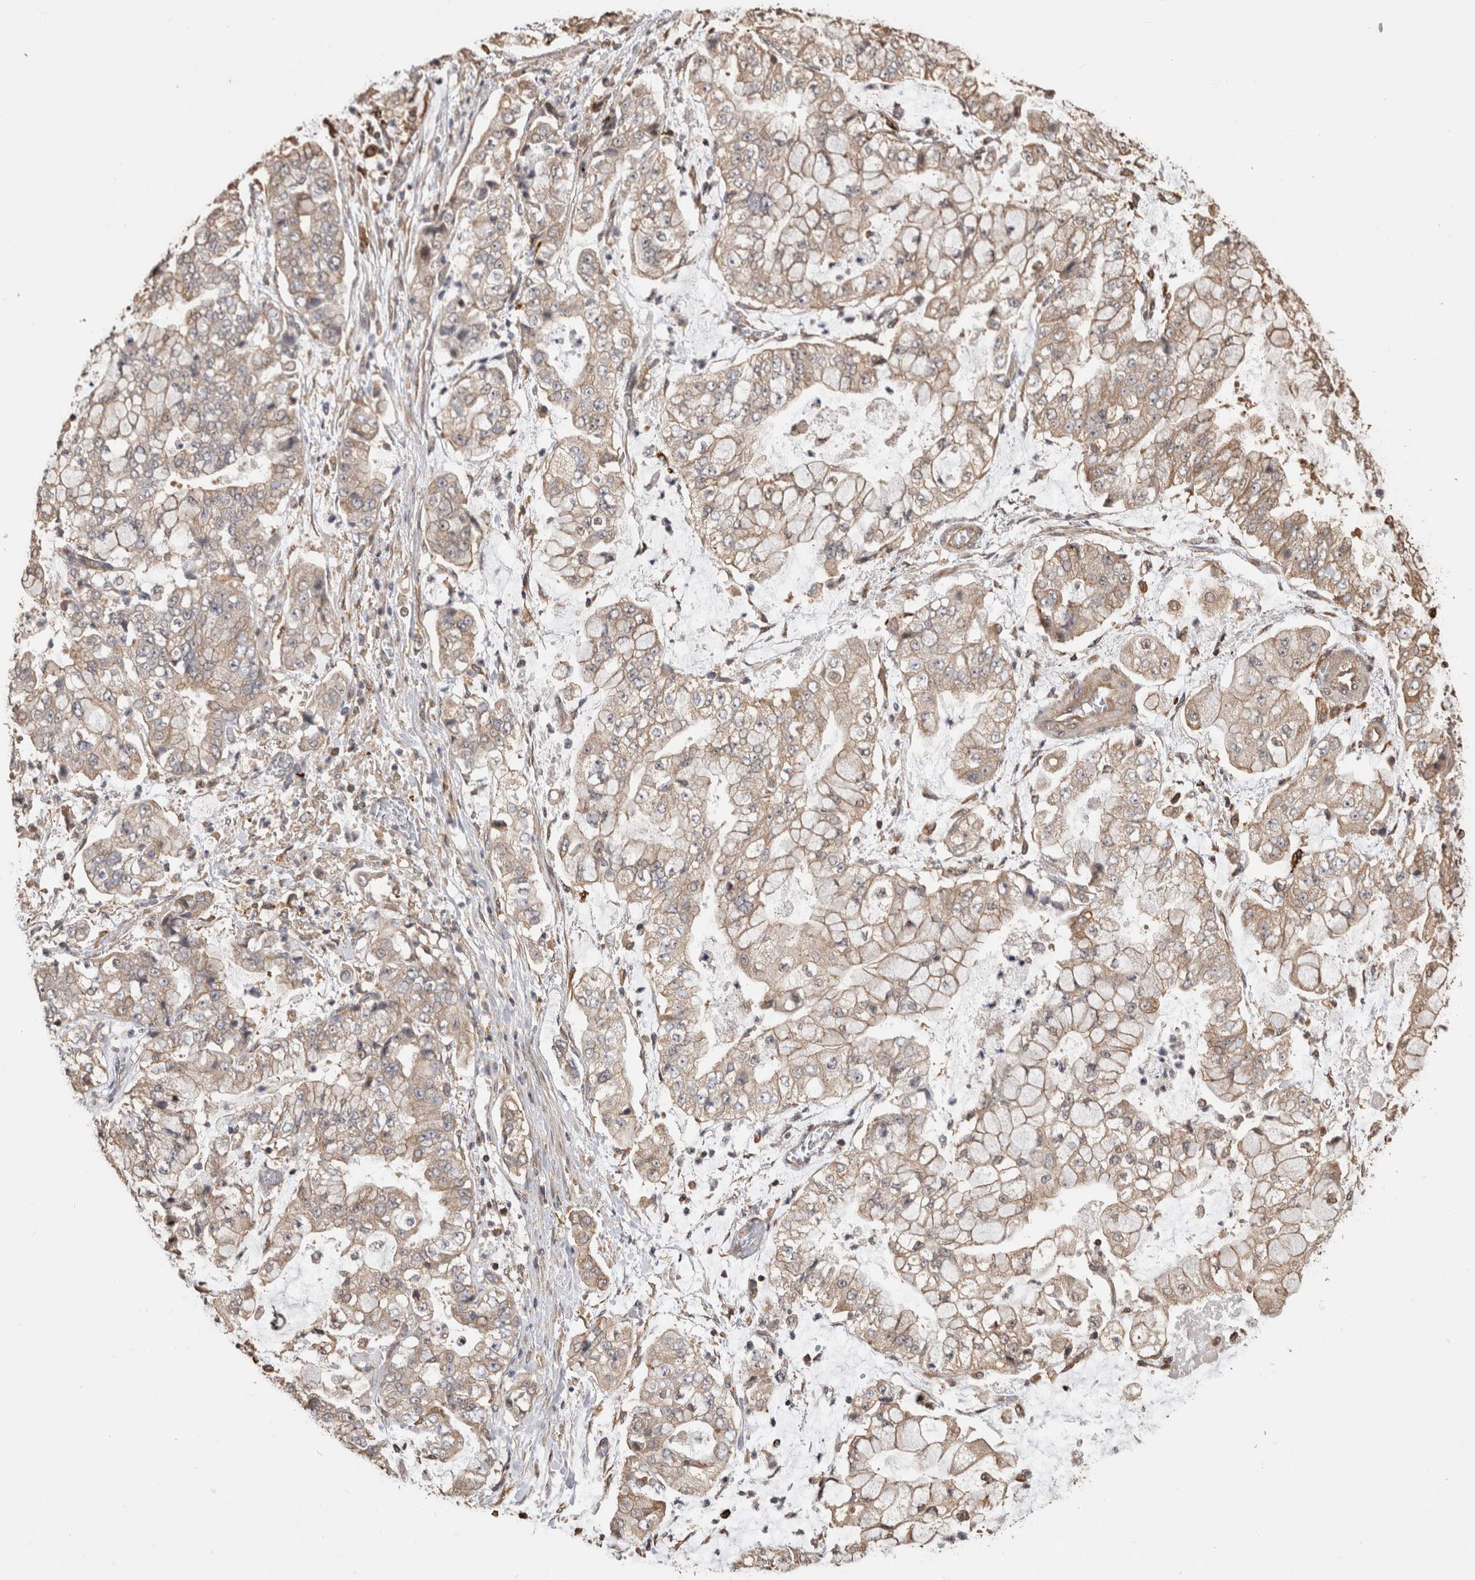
{"staining": {"intensity": "weak", "quantity": "25%-75%", "location": "cytoplasmic/membranous"}, "tissue": "stomach cancer", "cell_type": "Tumor cells", "image_type": "cancer", "snomed": [{"axis": "morphology", "description": "Adenocarcinoma, NOS"}, {"axis": "topography", "description": "Stomach"}], "caption": "High-magnification brightfield microscopy of stomach adenocarcinoma stained with DAB (3,3'-diaminobenzidine) (brown) and counterstained with hematoxylin (blue). tumor cells exhibit weak cytoplasmic/membranous expression is identified in approximately25%-75% of cells.", "gene": "CLIP1", "patient": {"sex": "male", "age": 76}}